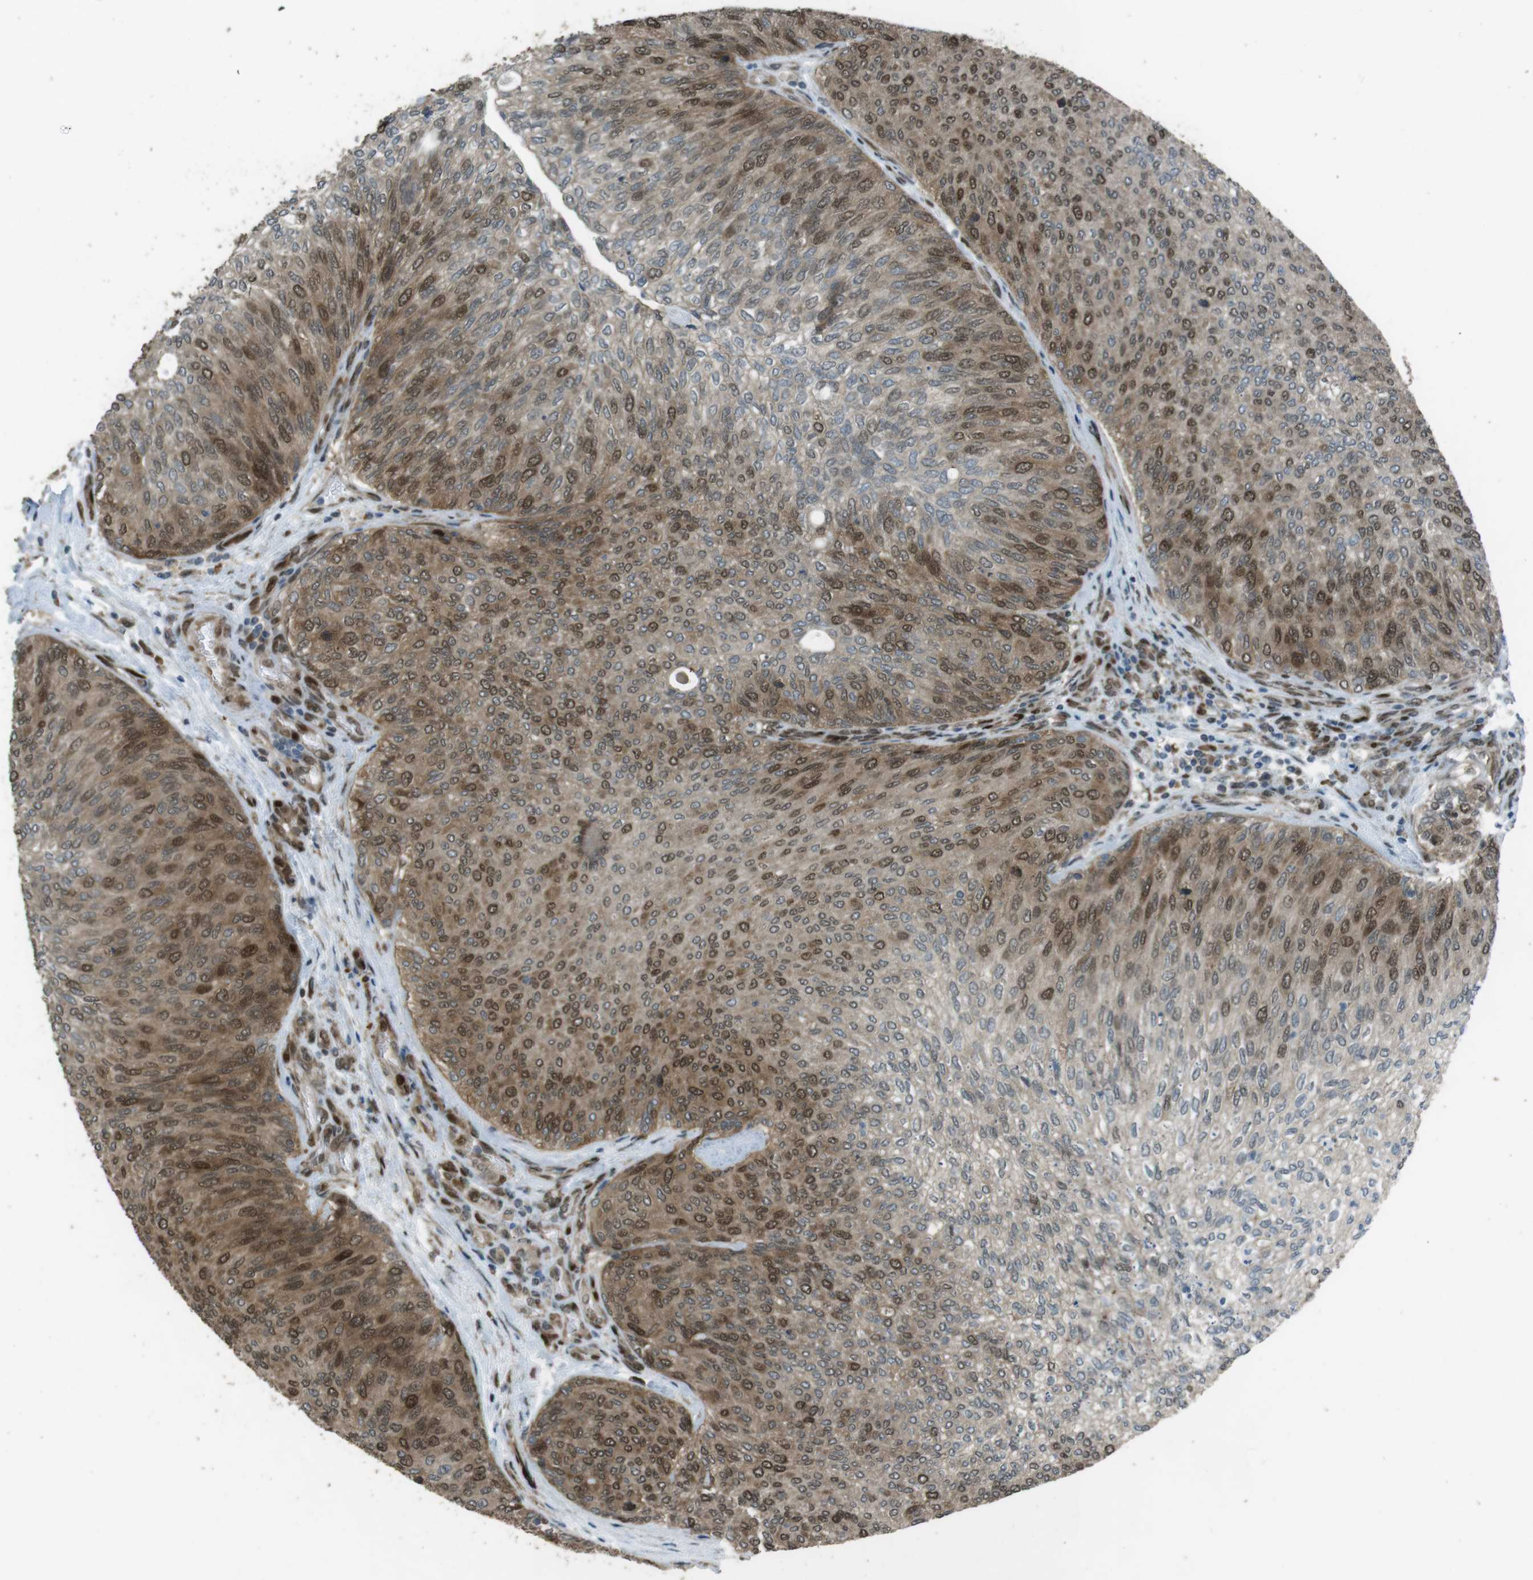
{"staining": {"intensity": "moderate", "quantity": "25%-75%", "location": "cytoplasmic/membranous,nuclear"}, "tissue": "urothelial cancer", "cell_type": "Tumor cells", "image_type": "cancer", "snomed": [{"axis": "morphology", "description": "Urothelial carcinoma, Low grade"}, {"axis": "topography", "description": "Urinary bladder"}], "caption": "A medium amount of moderate cytoplasmic/membranous and nuclear expression is seen in approximately 25%-75% of tumor cells in low-grade urothelial carcinoma tissue.", "gene": "ZNF330", "patient": {"sex": "female", "age": 79}}